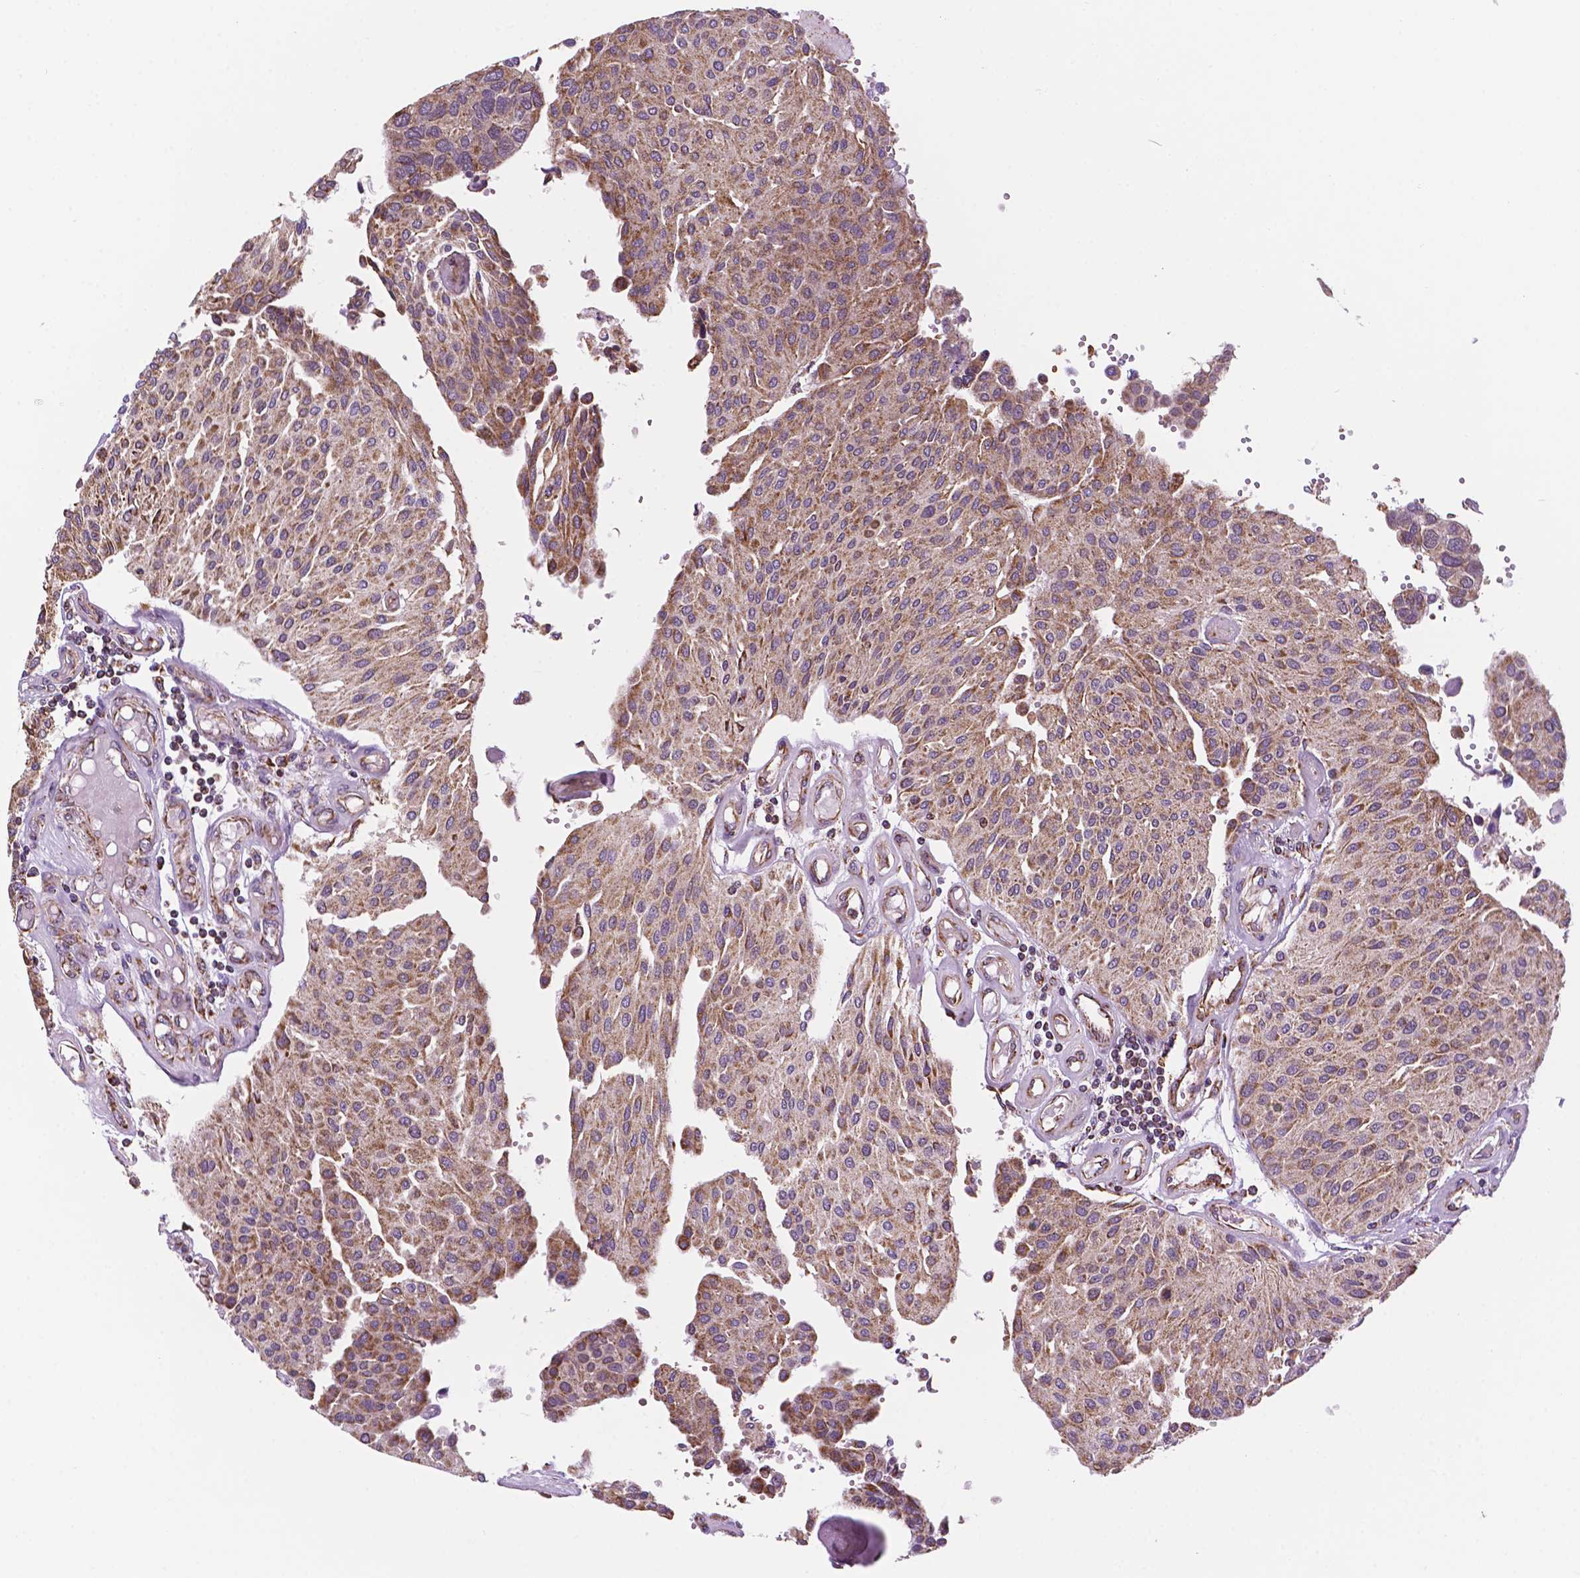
{"staining": {"intensity": "weak", "quantity": "25%-75%", "location": "cytoplasmic/membranous"}, "tissue": "urothelial cancer", "cell_type": "Tumor cells", "image_type": "cancer", "snomed": [{"axis": "morphology", "description": "Urothelial carcinoma, NOS"}, {"axis": "topography", "description": "Urinary bladder"}], "caption": "Brown immunohistochemical staining in human transitional cell carcinoma exhibits weak cytoplasmic/membranous expression in approximately 25%-75% of tumor cells.", "gene": "GEMIN4", "patient": {"sex": "male", "age": 55}}